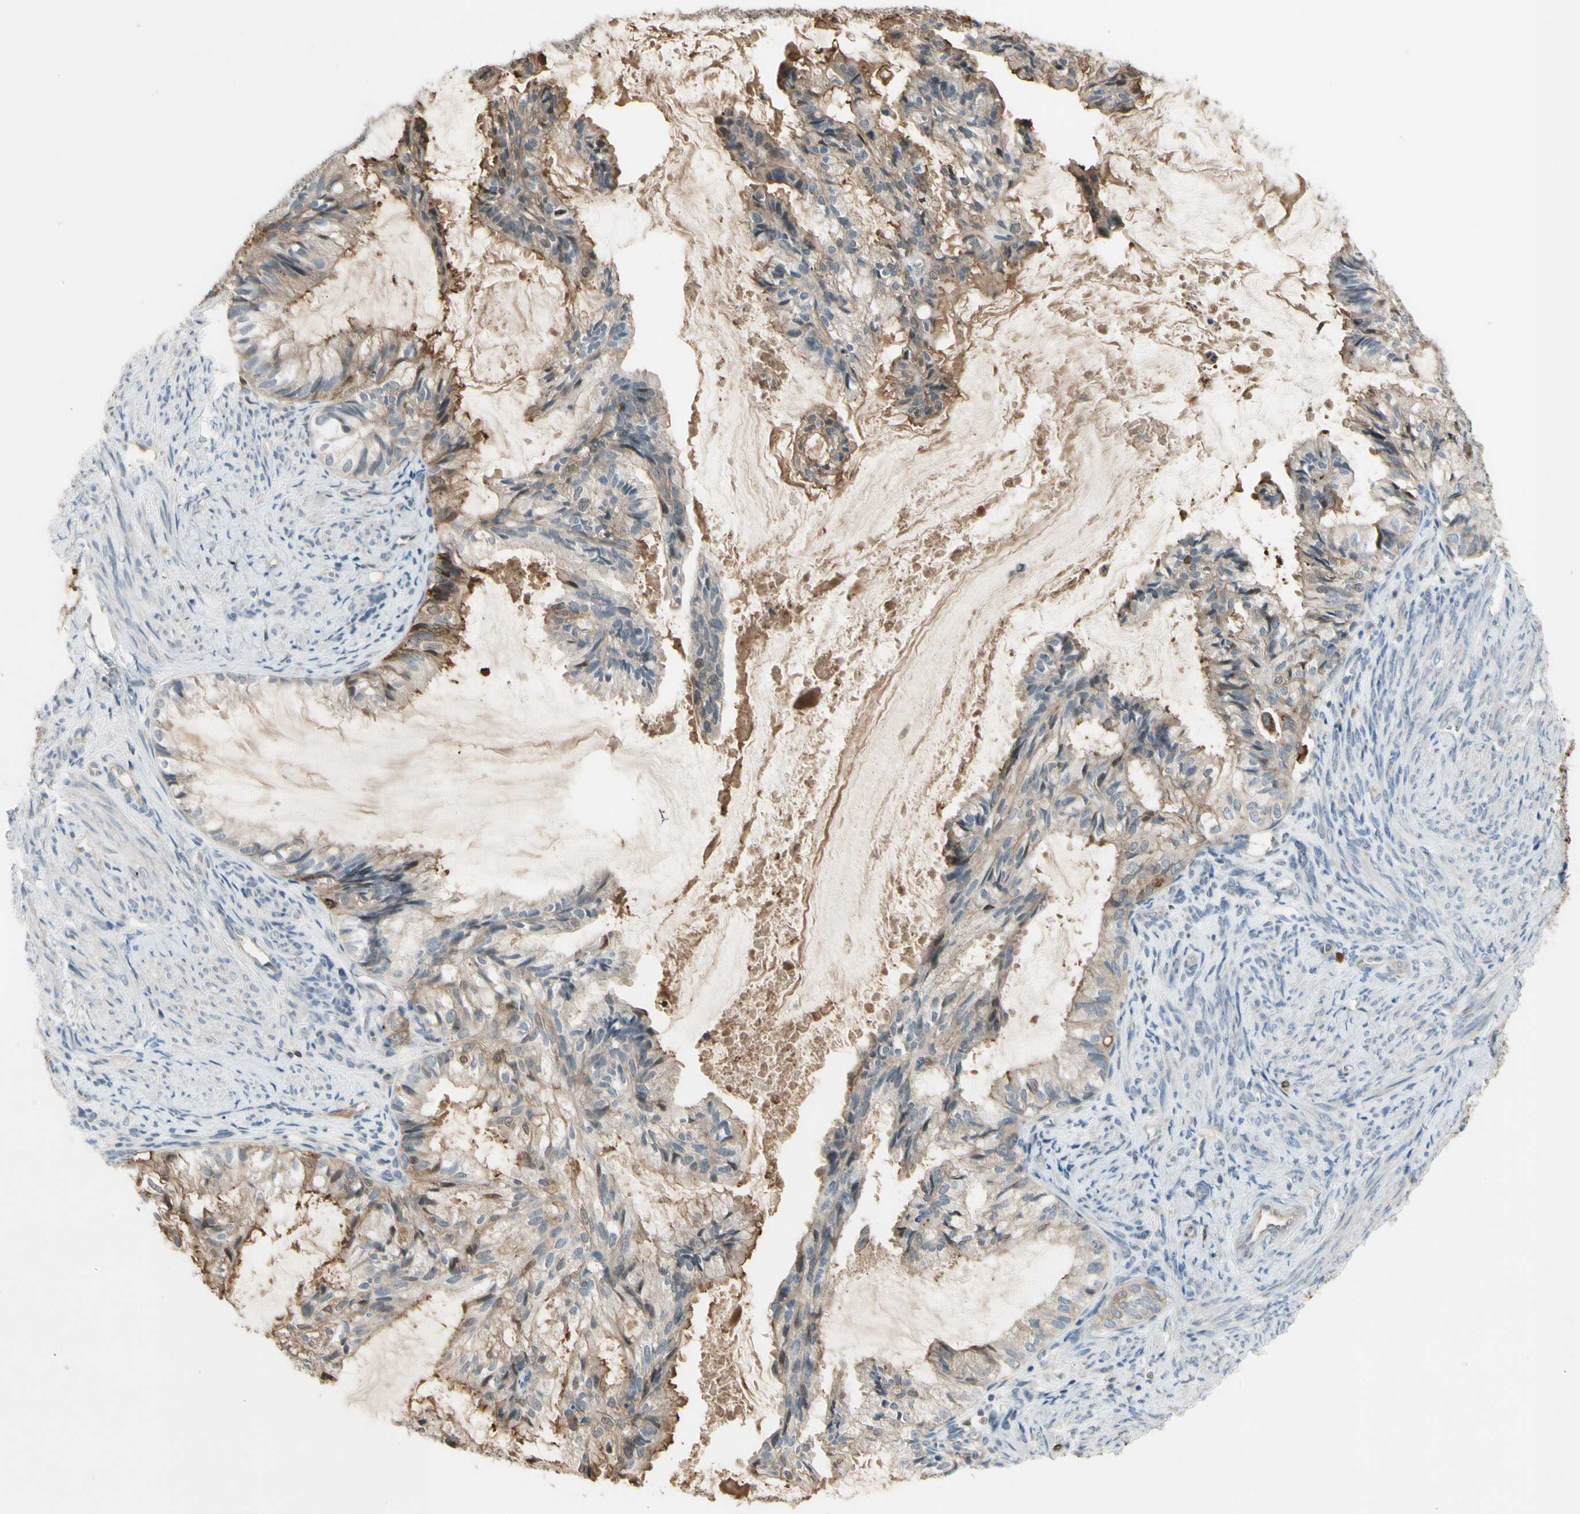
{"staining": {"intensity": "moderate", "quantity": "<25%", "location": "cytoplasmic/membranous"}, "tissue": "cervical cancer", "cell_type": "Tumor cells", "image_type": "cancer", "snomed": [{"axis": "morphology", "description": "Normal tissue, NOS"}, {"axis": "morphology", "description": "Adenocarcinoma, NOS"}, {"axis": "topography", "description": "Cervix"}, {"axis": "topography", "description": "Endometrium"}], "caption": "This micrograph demonstrates adenocarcinoma (cervical) stained with immunohistochemistry to label a protein in brown. The cytoplasmic/membranous of tumor cells show moderate positivity for the protein. Nuclei are counter-stained blue.", "gene": "GALNT5", "patient": {"sex": "female", "age": 86}}